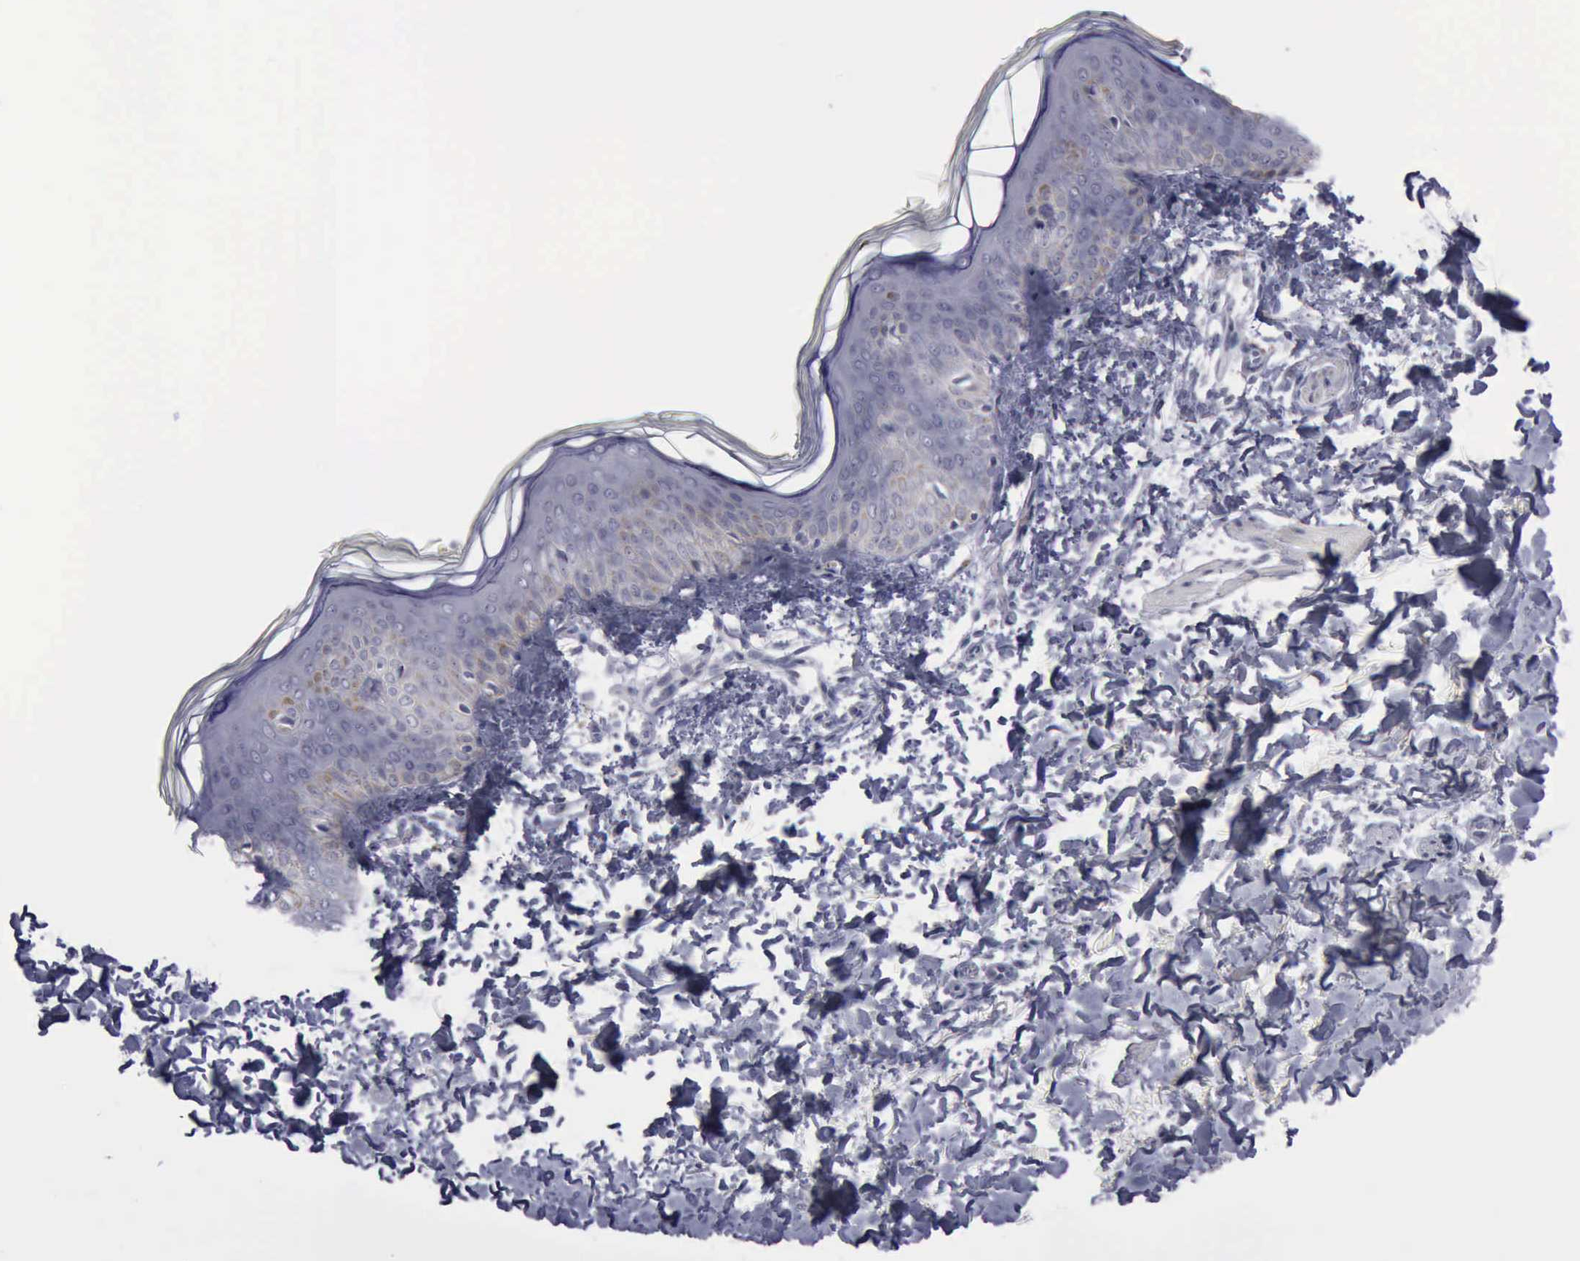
{"staining": {"intensity": "negative", "quantity": "none", "location": "none"}, "tissue": "skin", "cell_type": "Fibroblasts", "image_type": "normal", "snomed": [{"axis": "morphology", "description": "Normal tissue, NOS"}, {"axis": "topography", "description": "Skin"}], "caption": "DAB (3,3'-diaminobenzidine) immunohistochemical staining of unremarkable human skin exhibits no significant staining in fibroblasts. (DAB (3,3'-diaminobenzidine) immunohistochemistry (IHC) with hematoxylin counter stain).", "gene": "CDH2", "patient": {"sex": "female", "age": 4}}